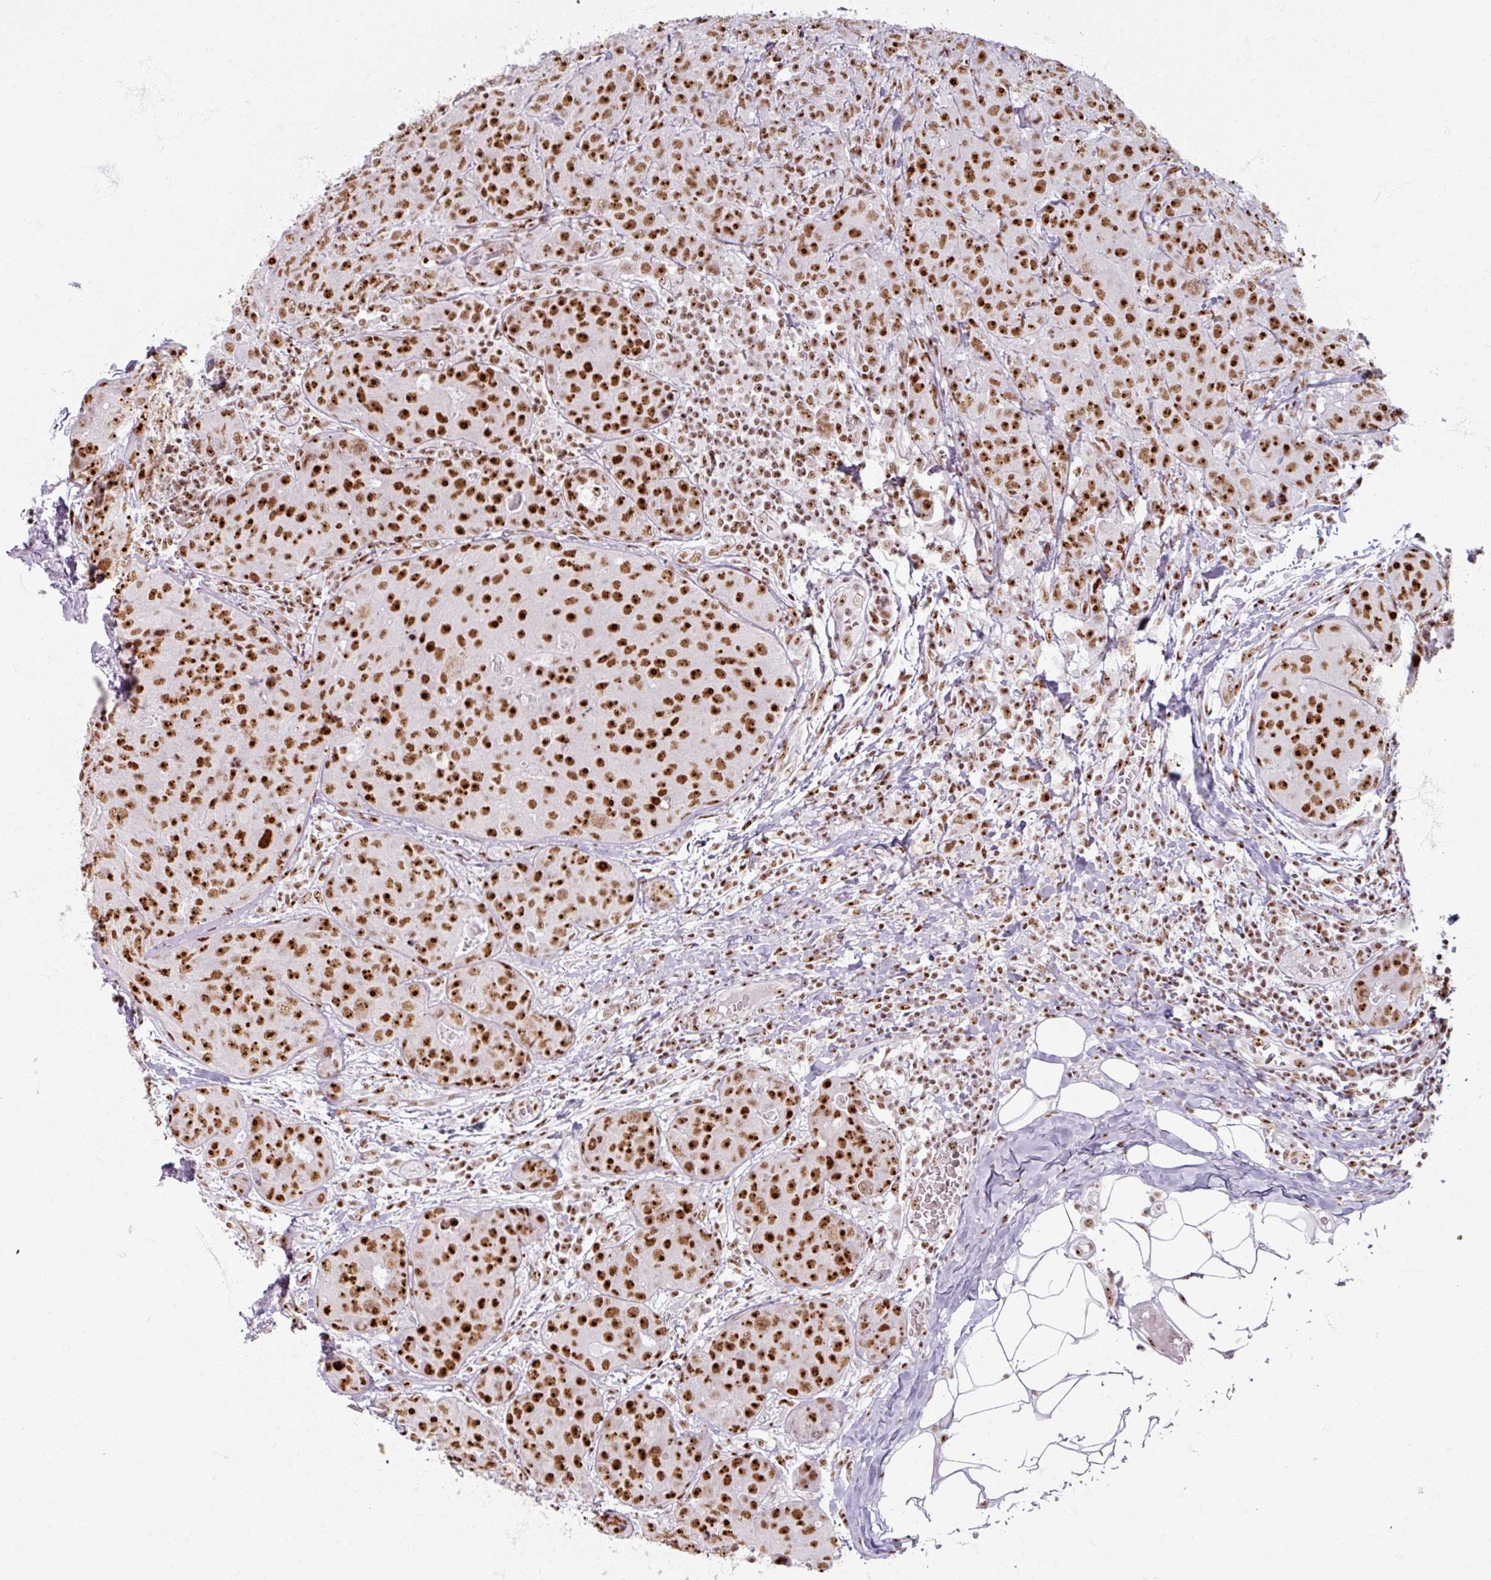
{"staining": {"intensity": "strong", "quantity": ">75%", "location": "nuclear"}, "tissue": "breast cancer", "cell_type": "Tumor cells", "image_type": "cancer", "snomed": [{"axis": "morphology", "description": "Duct carcinoma"}, {"axis": "topography", "description": "Breast"}], "caption": "Protein staining displays strong nuclear positivity in about >75% of tumor cells in breast cancer (intraductal carcinoma).", "gene": "ADAR", "patient": {"sex": "female", "age": 43}}